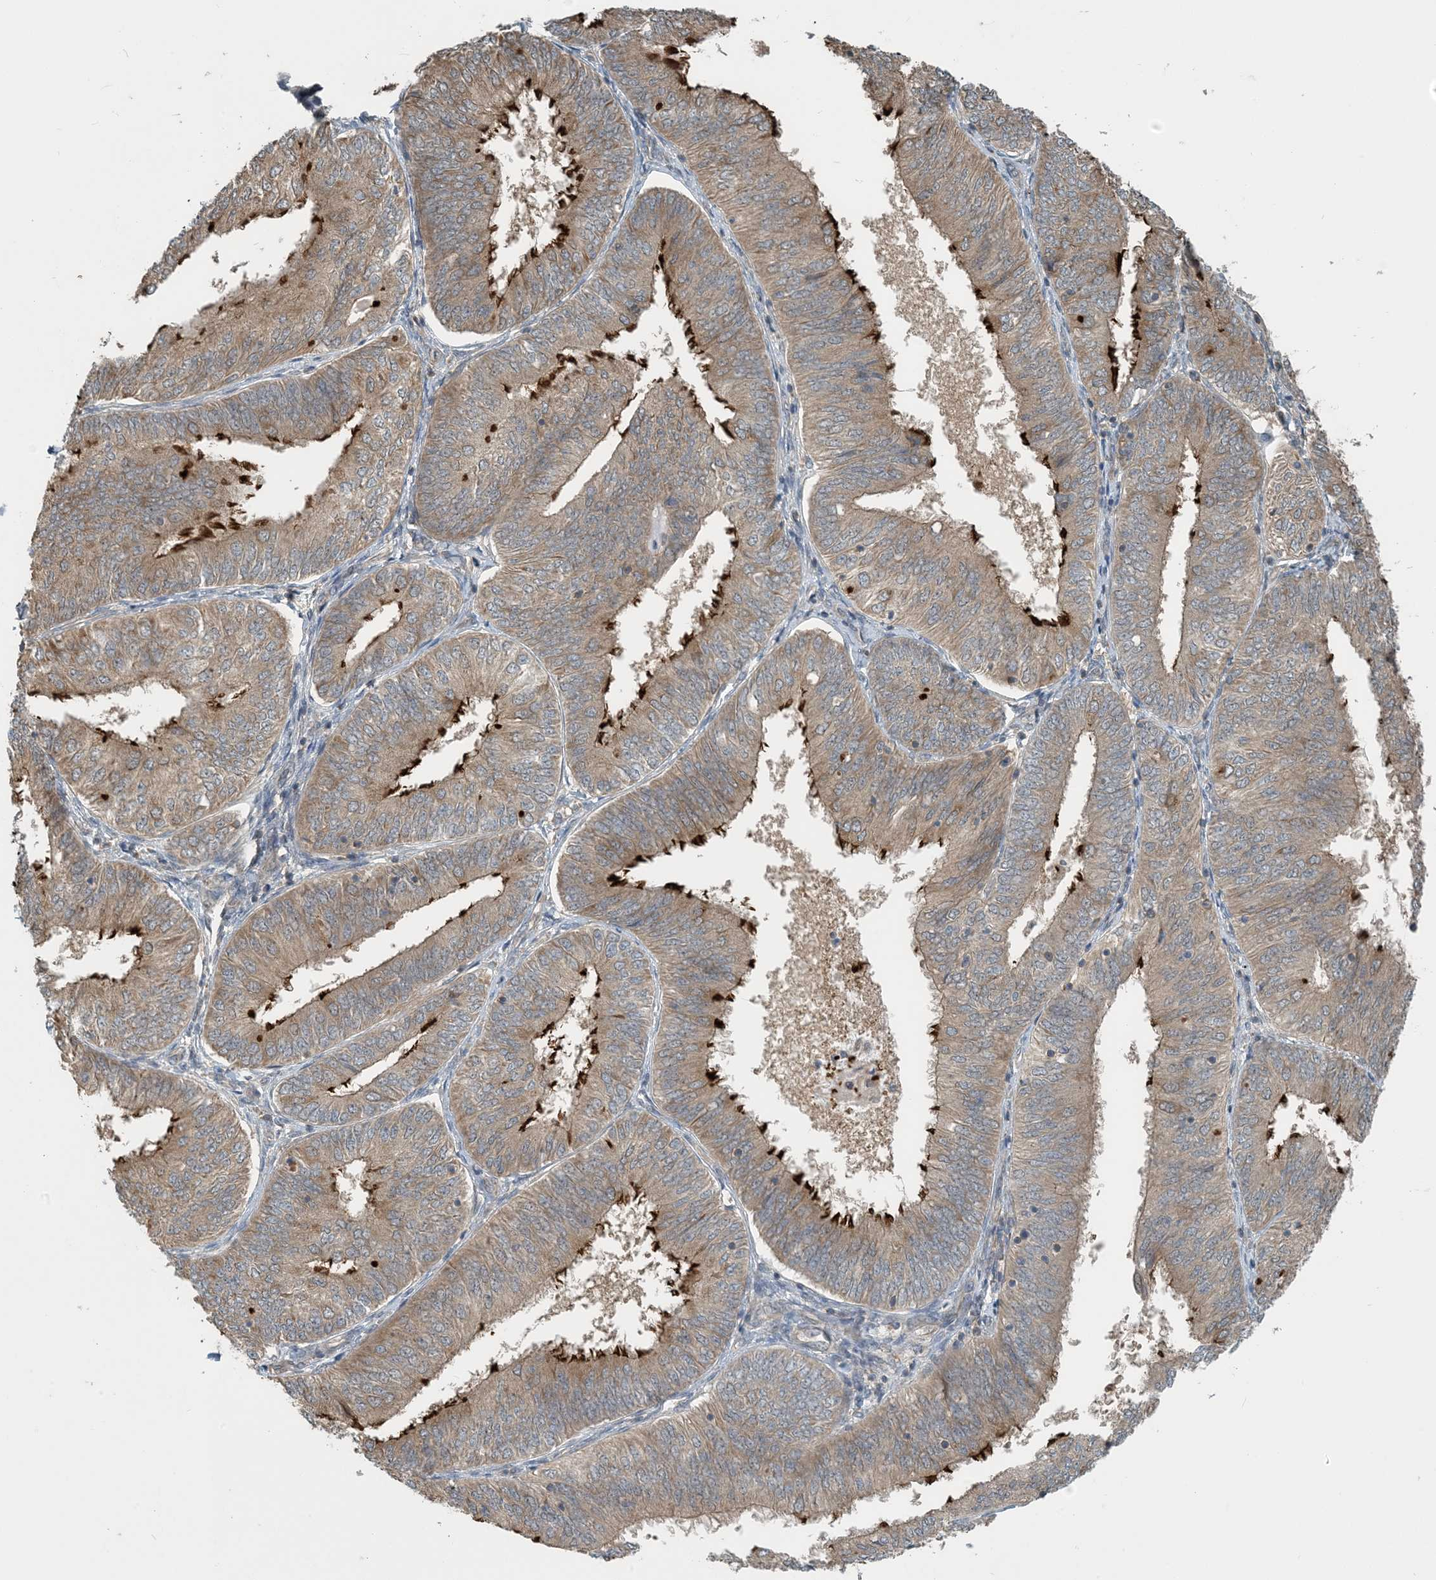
{"staining": {"intensity": "strong", "quantity": "25%-75%", "location": "cytoplasmic/membranous"}, "tissue": "endometrial cancer", "cell_type": "Tumor cells", "image_type": "cancer", "snomed": [{"axis": "morphology", "description": "Adenocarcinoma, NOS"}, {"axis": "topography", "description": "Endometrium"}], "caption": "Immunohistochemical staining of human endometrial cancer shows high levels of strong cytoplasmic/membranous staining in approximately 25%-75% of tumor cells.", "gene": "ZBTB3", "patient": {"sex": "female", "age": 58}}